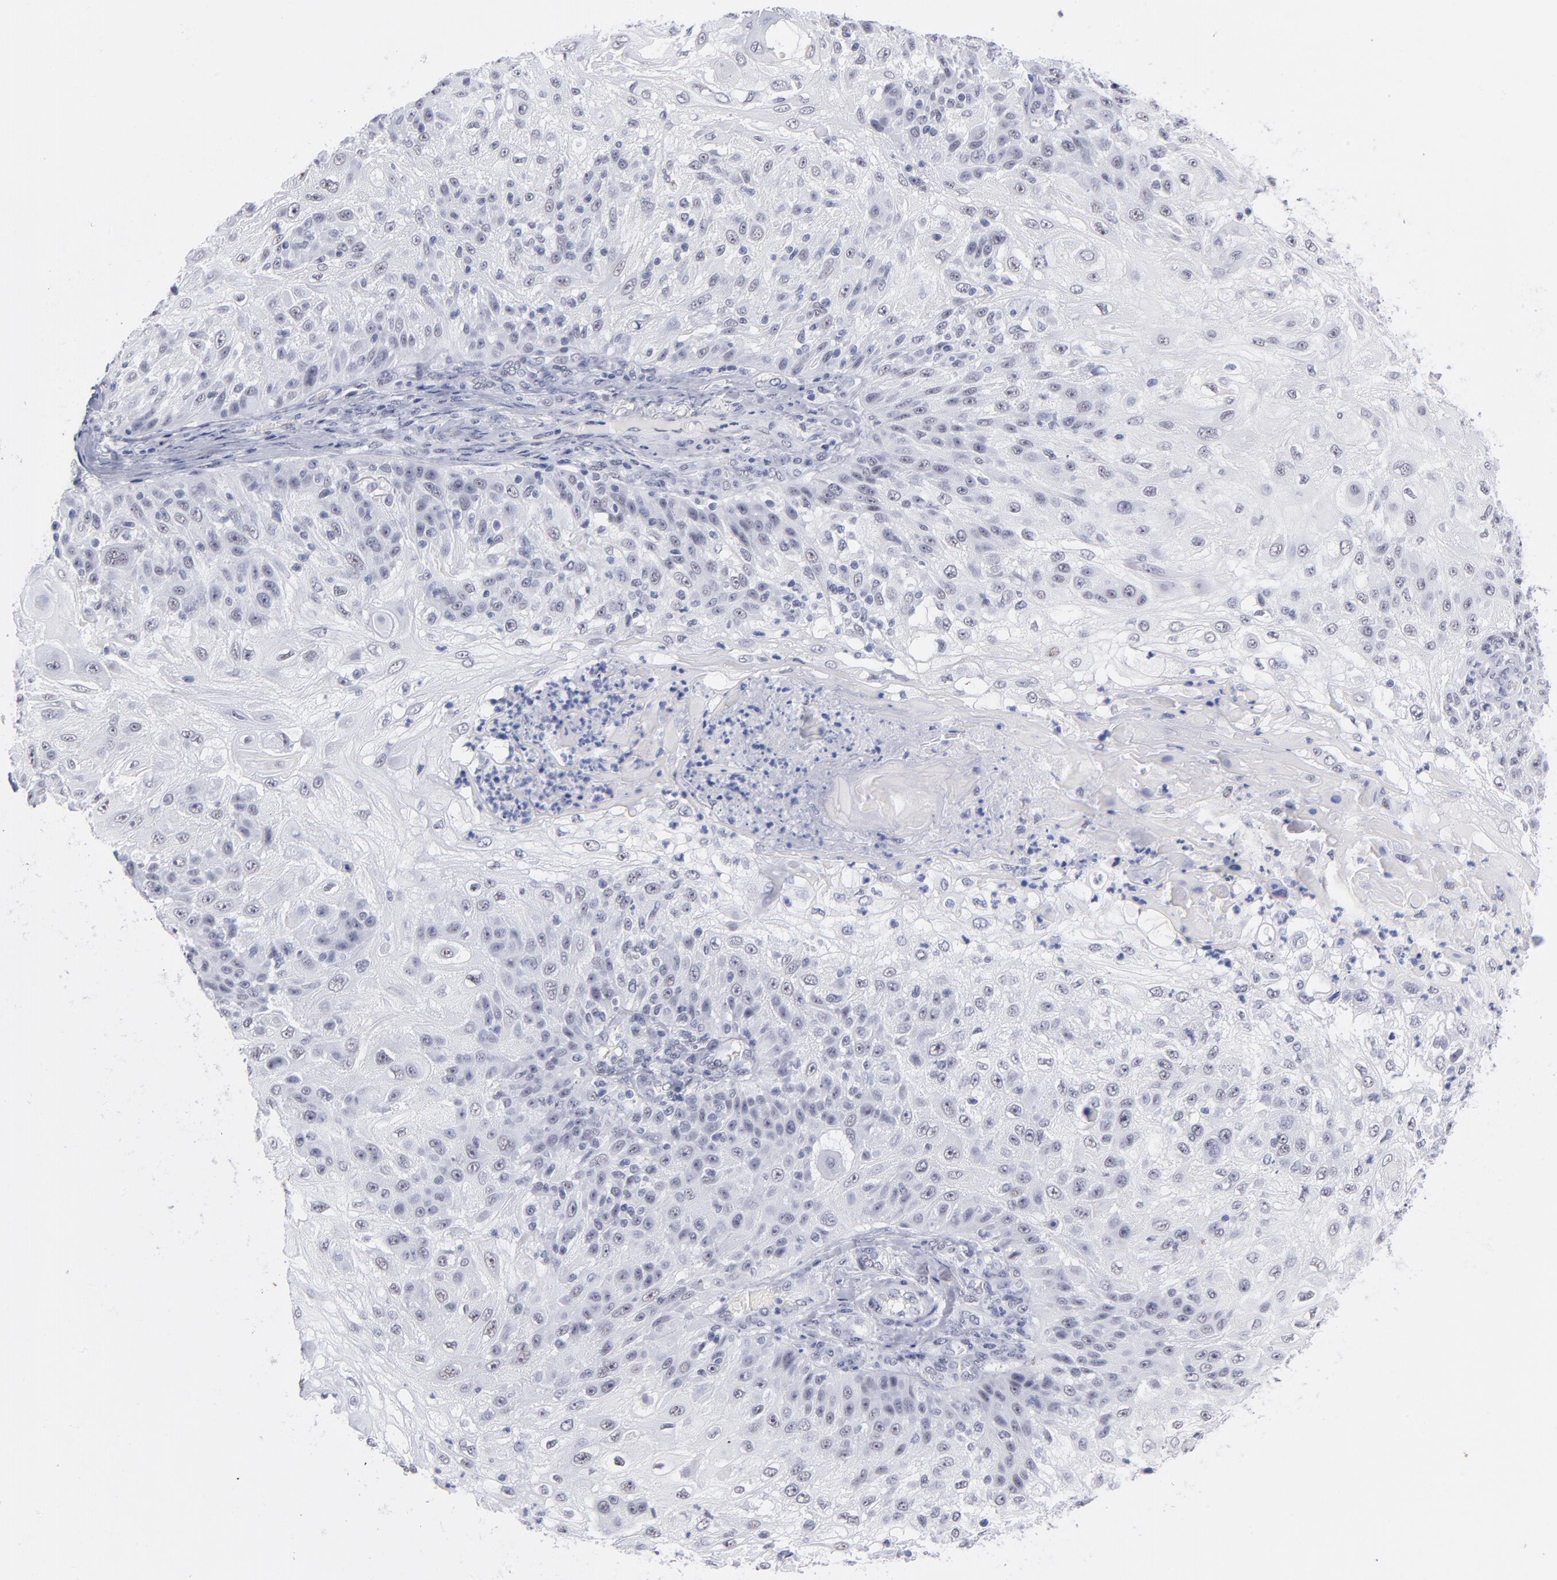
{"staining": {"intensity": "weak", "quantity": "<25%", "location": "nuclear"}, "tissue": "skin cancer", "cell_type": "Tumor cells", "image_type": "cancer", "snomed": [{"axis": "morphology", "description": "Normal tissue, NOS"}, {"axis": "morphology", "description": "Squamous cell carcinoma, NOS"}, {"axis": "topography", "description": "Skin"}], "caption": "This is an immunohistochemistry histopathology image of human skin cancer (squamous cell carcinoma). There is no staining in tumor cells.", "gene": "SNRPB", "patient": {"sex": "female", "age": 83}}